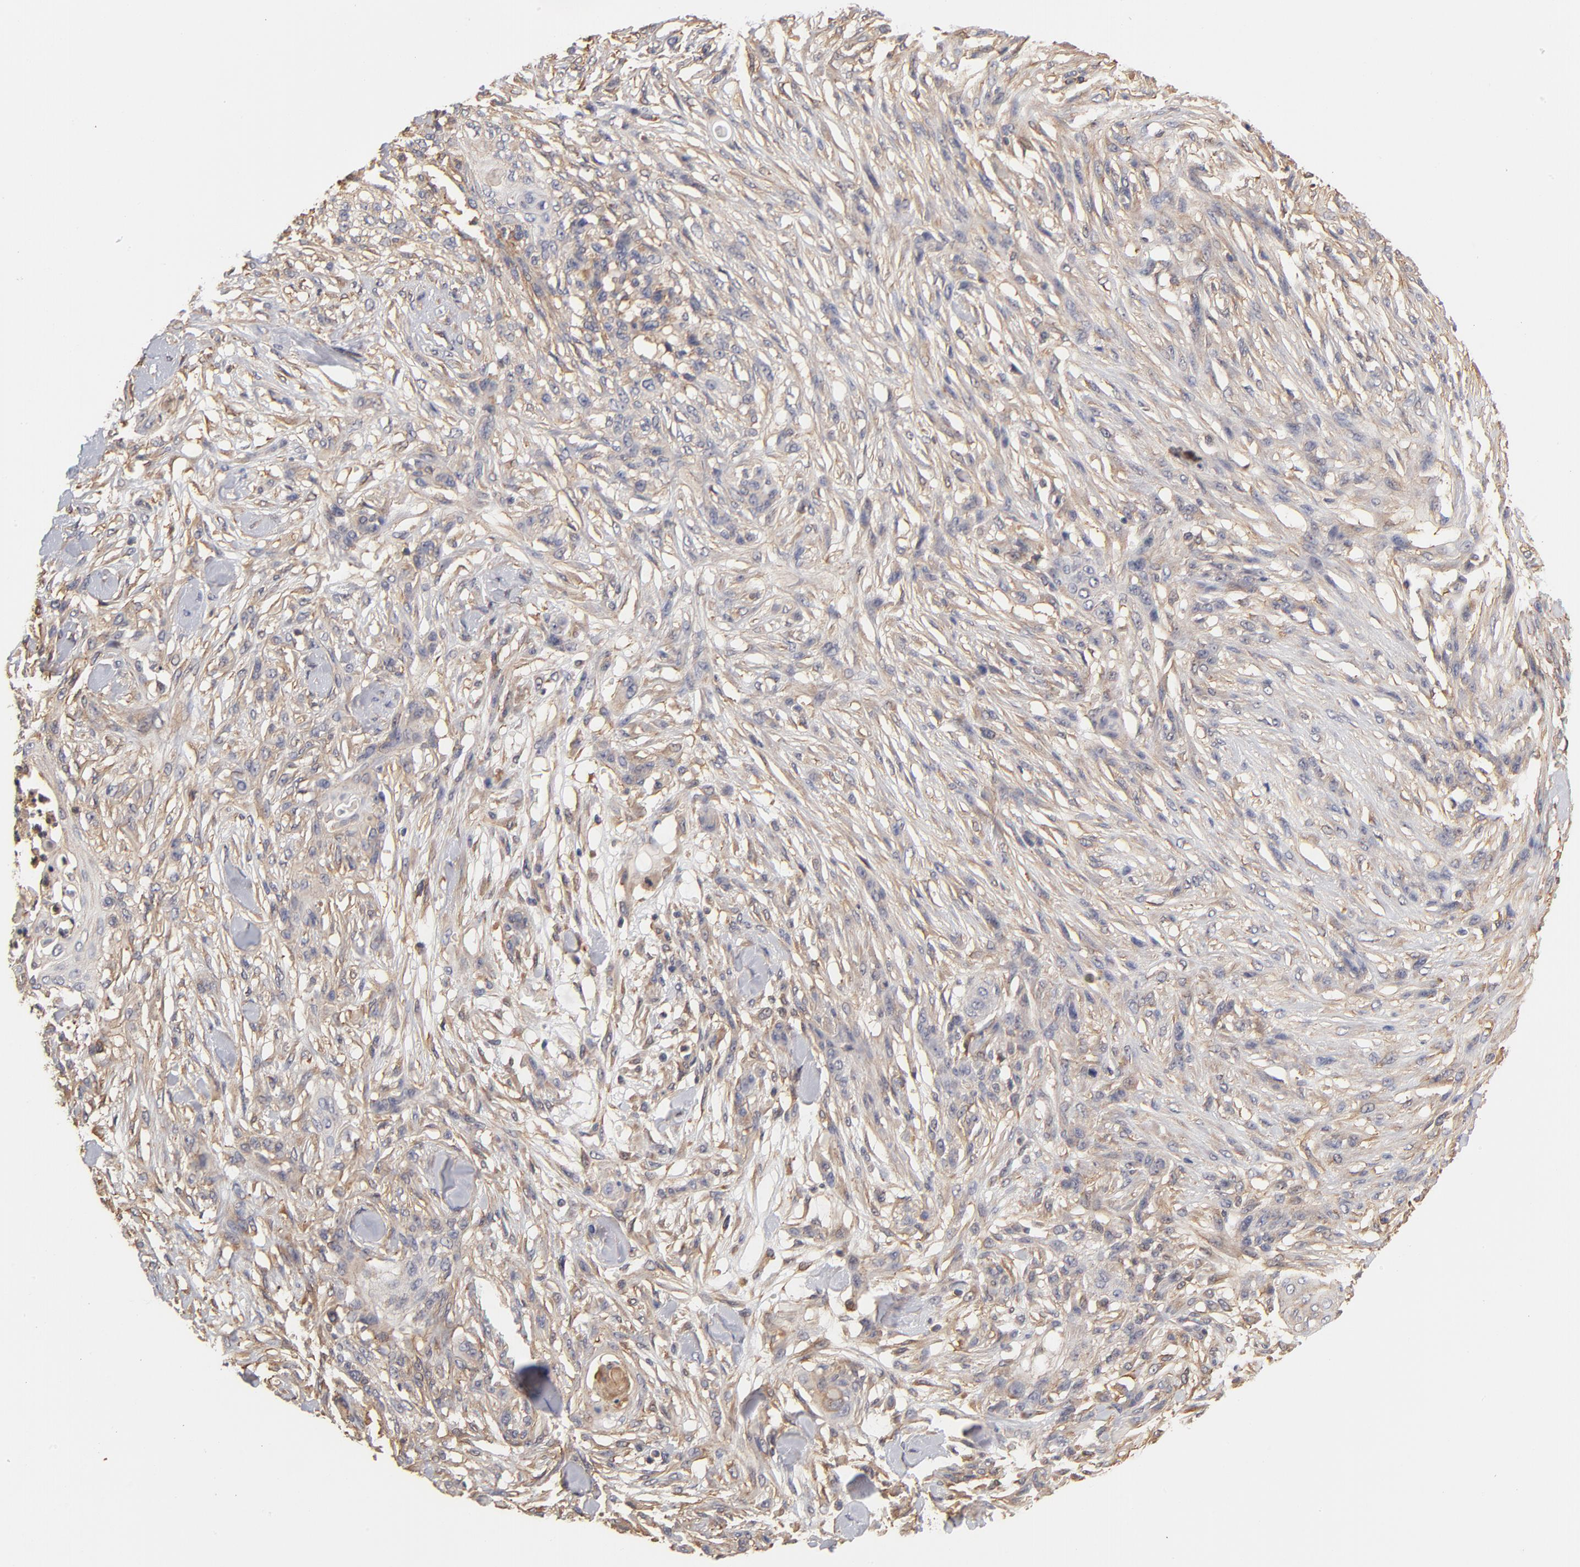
{"staining": {"intensity": "weak", "quantity": "<25%", "location": "cytoplasmic/membranous"}, "tissue": "skin cancer", "cell_type": "Tumor cells", "image_type": "cancer", "snomed": [{"axis": "morphology", "description": "Normal tissue, NOS"}, {"axis": "morphology", "description": "Squamous cell carcinoma, NOS"}, {"axis": "topography", "description": "Skin"}], "caption": "High magnification brightfield microscopy of squamous cell carcinoma (skin) stained with DAB (3,3'-diaminobenzidine) (brown) and counterstained with hematoxylin (blue): tumor cells show no significant staining.", "gene": "FCMR", "patient": {"sex": "female", "age": 59}}